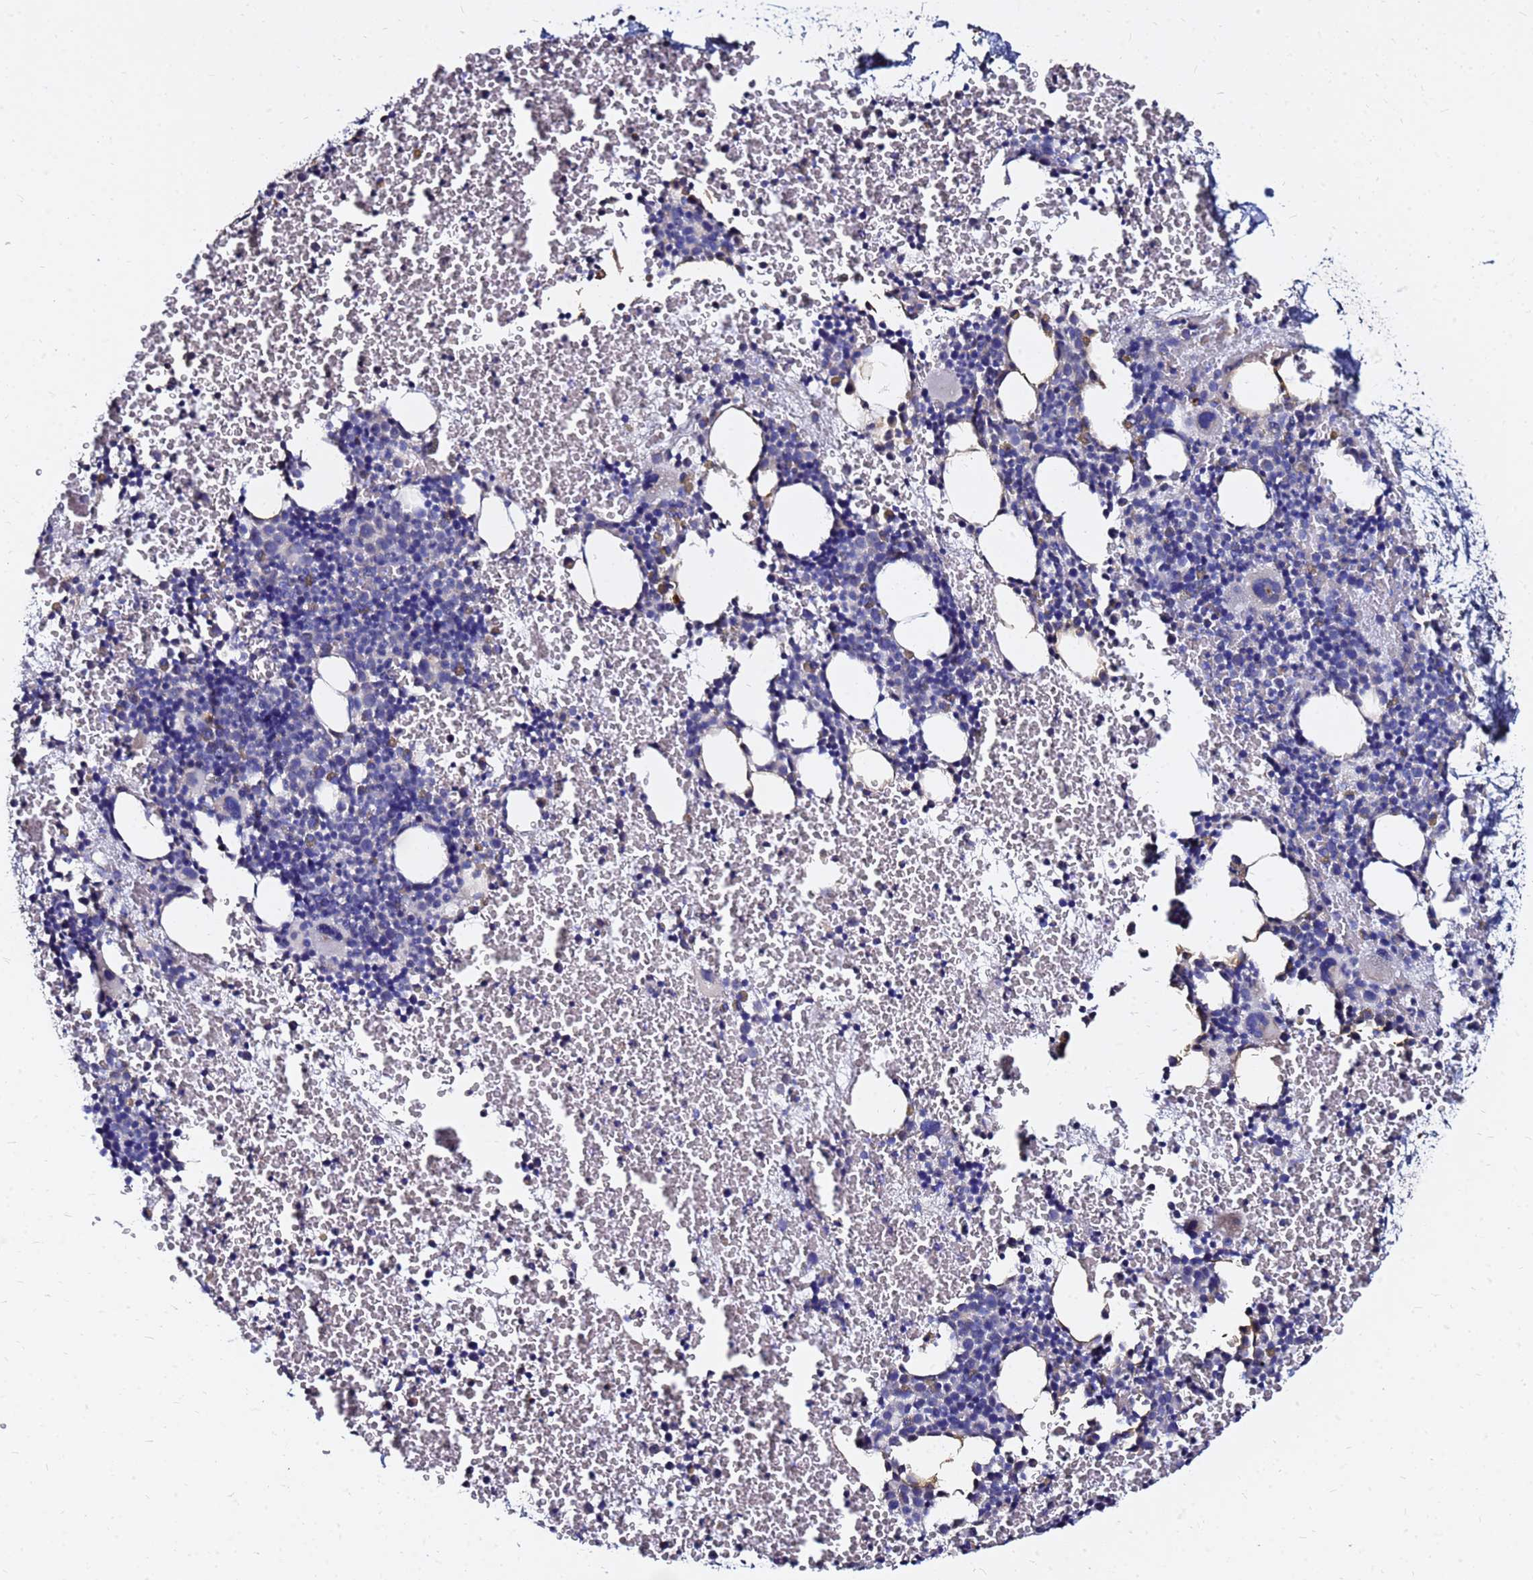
{"staining": {"intensity": "negative", "quantity": "none", "location": "none"}, "tissue": "bone marrow", "cell_type": "Hematopoietic cells", "image_type": "normal", "snomed": [{"axis": "morphology", "description": "Normal tissue, NOS"}, {"axis": "topography", "description": "Bone marrow"}], "caption": "An IHC image of normal bone marrow is shown. There is no staining in hematopoietic cells of bone marrow. (Immunohistochemistry, brightfield microscopy, high magnification).", "gene": "FAM183A", "patient": {"sex": "male", "age": 11}}